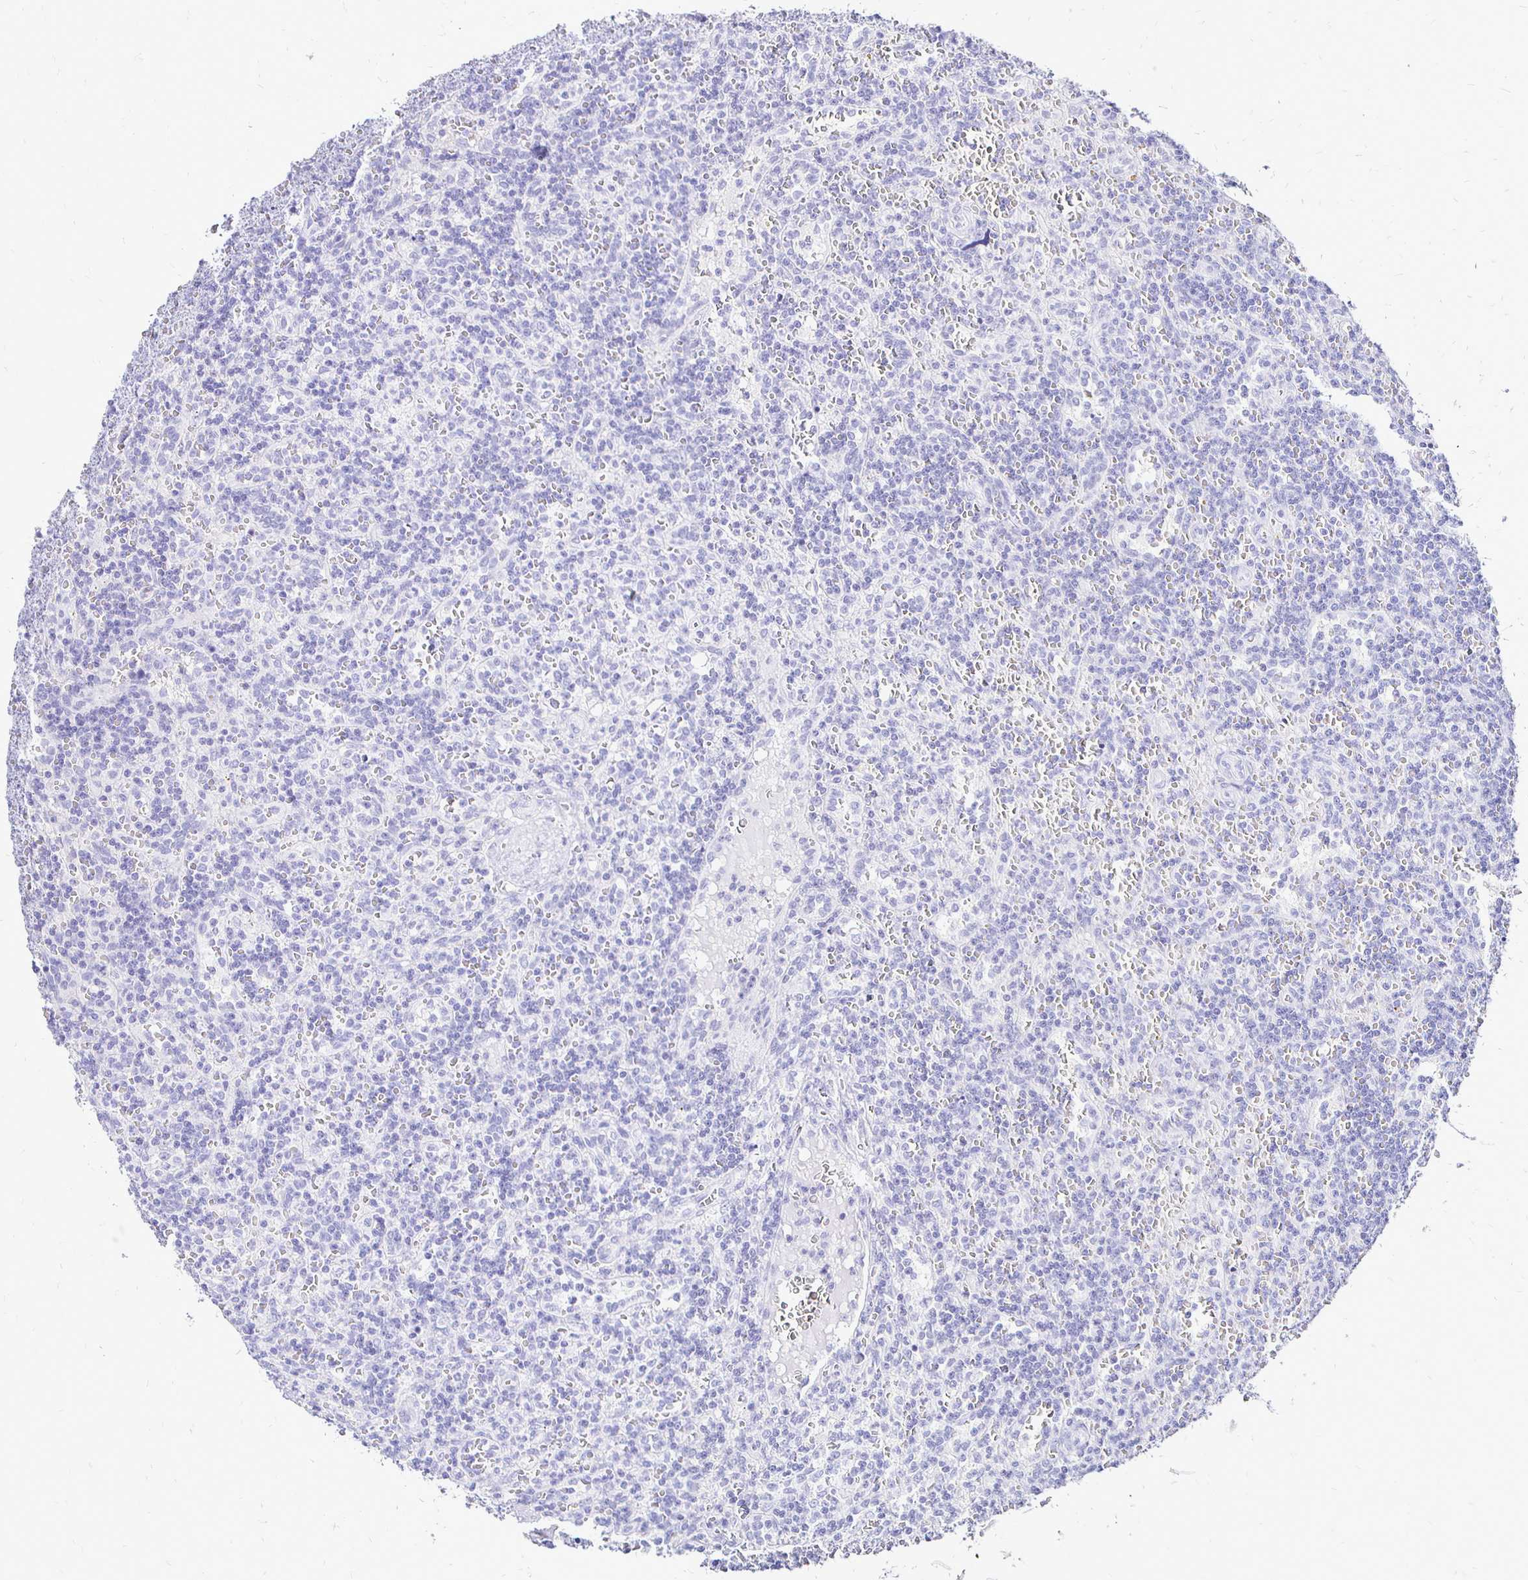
{"staining": {"intensity": "negative", "quantity": "none", "location": "none"}, "tissue": "lymphoma", "cell_type": "Tumor cells", "image_type": "cancer", "snomed": [{"axis": "morphology", "description": "Malignant lymphoma, non-Hodgkin's type, Low grade"}, {"axis": "topography", "description": "Spleen"}], "caption": "This is an IHC image of malignant lymphoma, non-Hodgkin's type (low-grade). There is no expression in tumor cells.", "gene": "IRGC", "patient": {"sex": "male", "age": 73}}